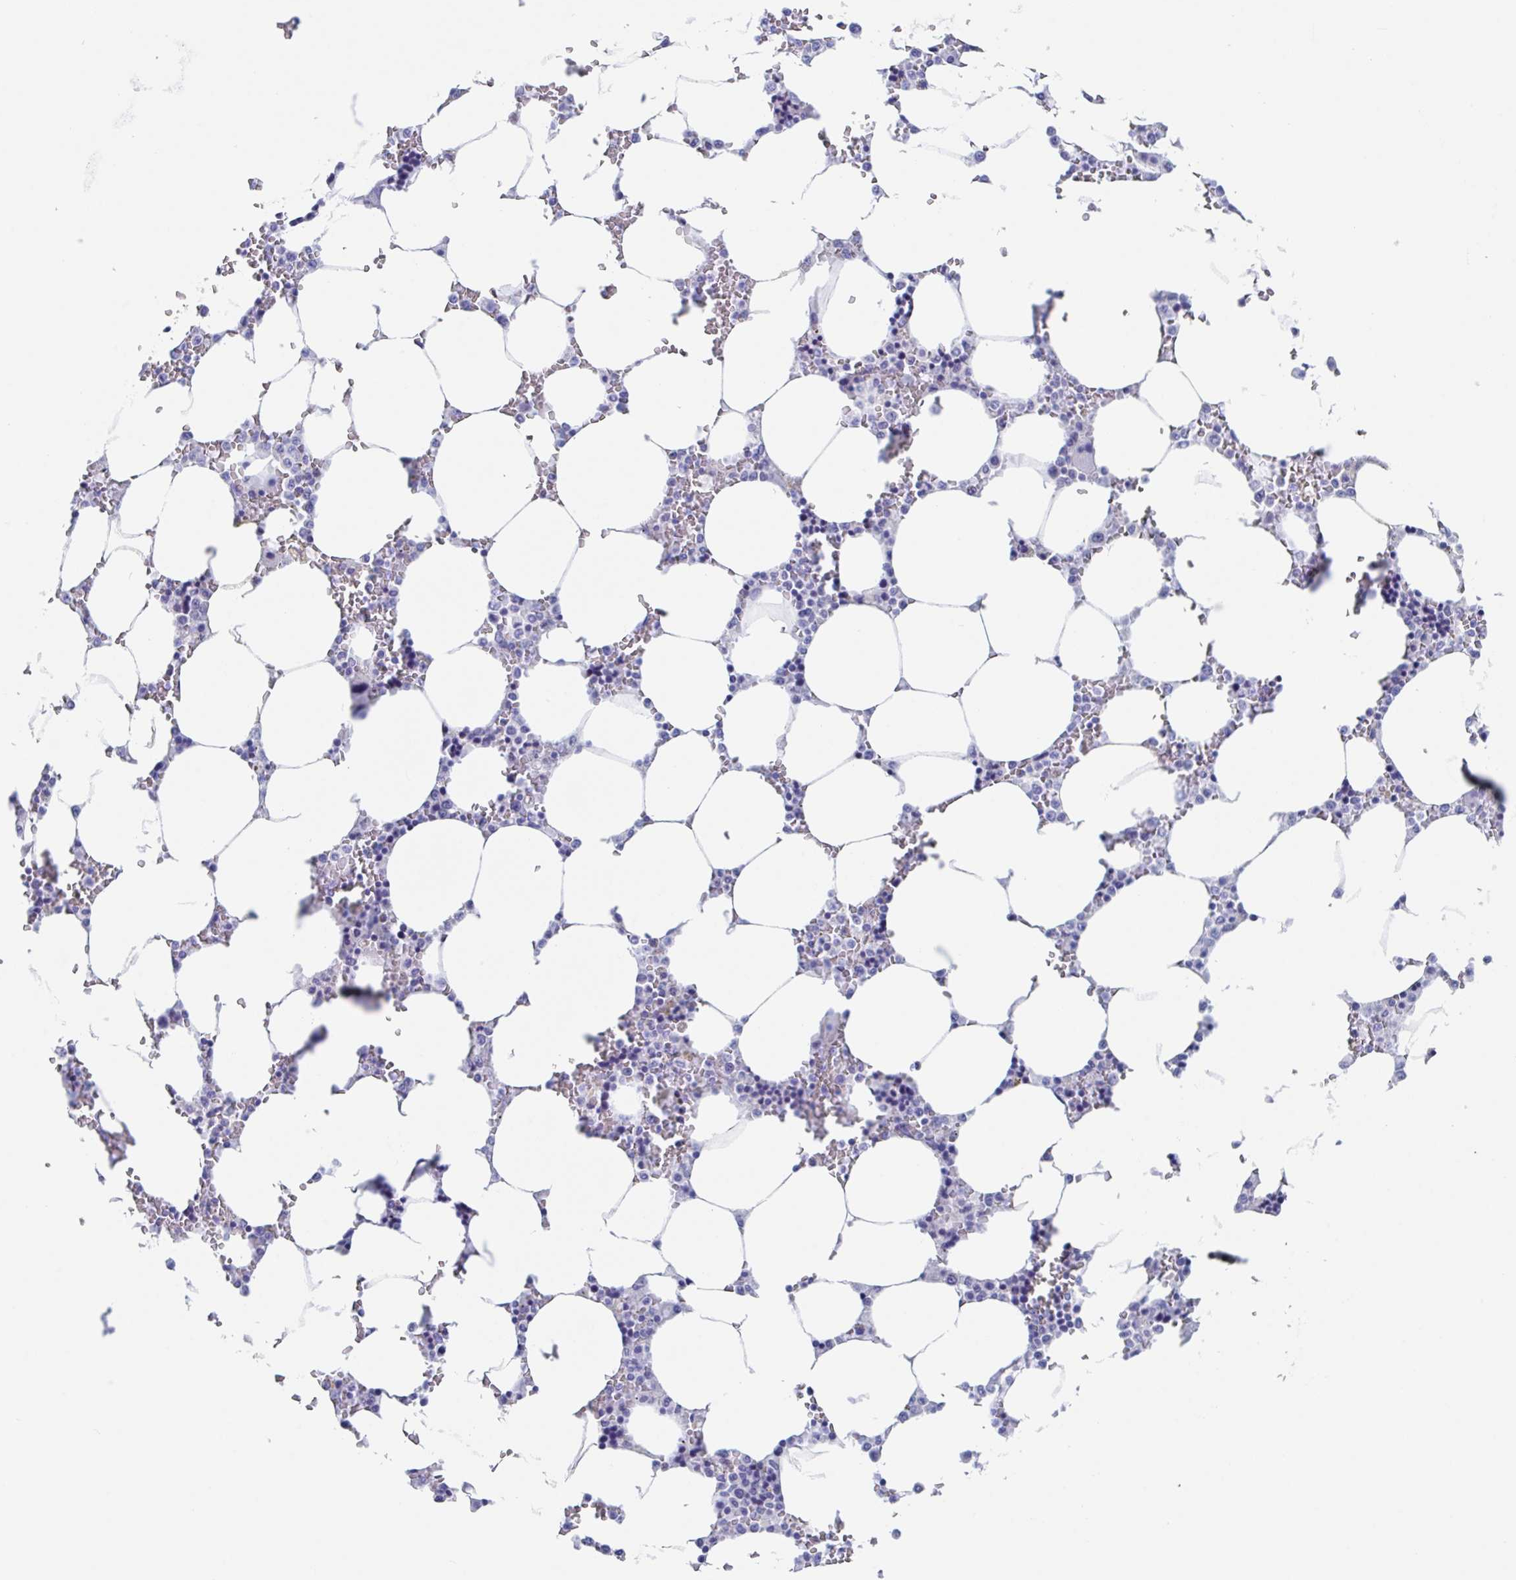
{"staining": {"intensity": "negative", "quantity": "none", "location": "none"}, "tissue": "bone marrow", "cell_type": "Hematopoietic cells", "image_type": "normal", "snomed": [{"axis": "morphology", "description": "Normal tissue, NOS"}, {"axis": "topography", "description": "Bone marrow"}], "caption": "The immunohistochemistry (IHC) micrograph has no significant expression in hematopoietic cells of bone marrow. The staining was performed using DAB to visualize the protein expression in brown, while the nuclei were stained in blue with hematoxylin (Magnification: 20x).", "gene": "ZPBP", "patient": {"sex": "male", "age": 64}}